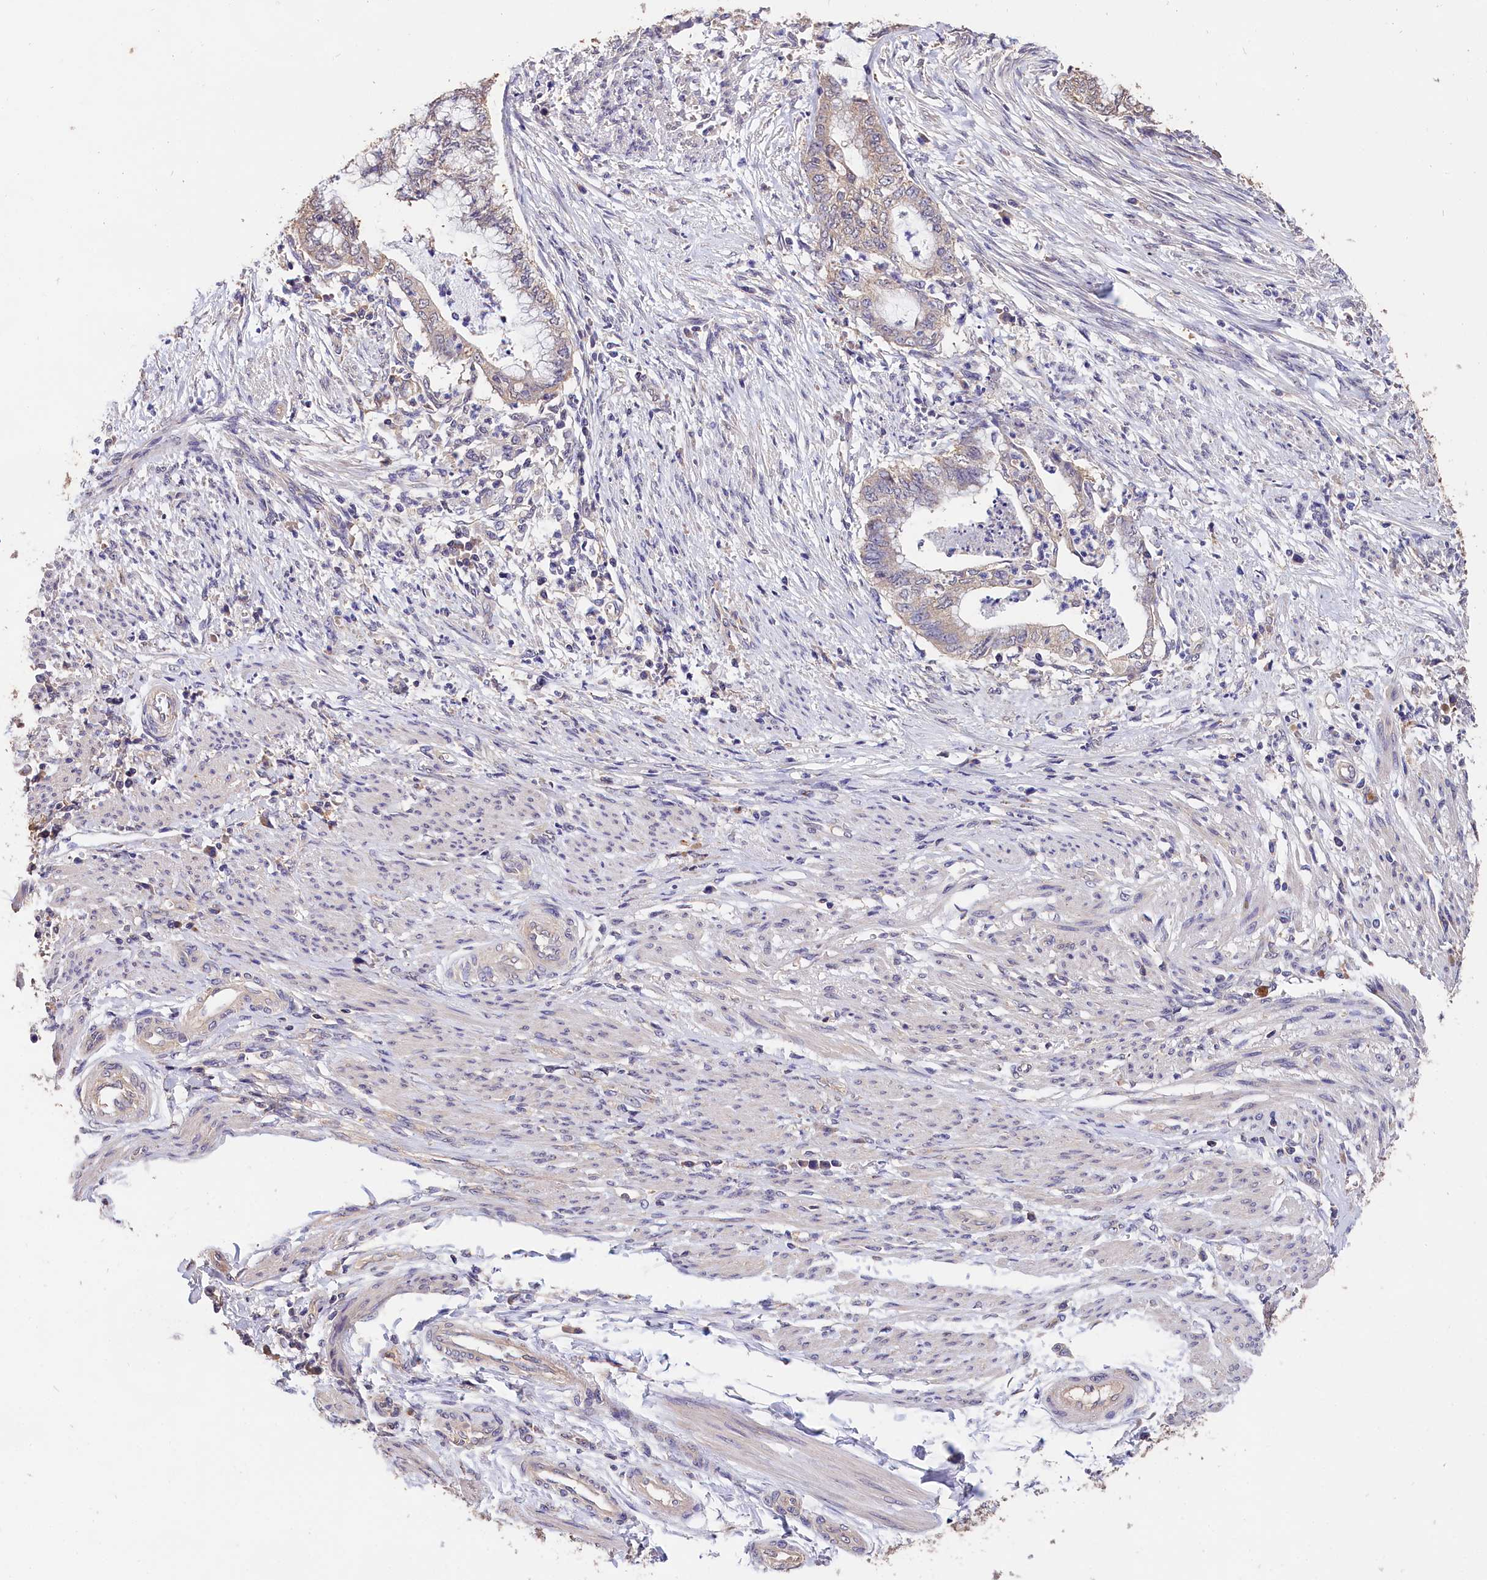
{"staining": {"intensity": "weak", "quantity": "<25%", "location": "cytoplasmic/membranous"}, "tissue": "endometrial cancer", "cell_type": "Tumor cells", "image_type": "cancer", "snomed": [{"axis": "morphology", "description": "Necrosis, NOS"}, {"axis": "morphology", "description": "Adenocarcinoma, NOS"}, {"axis": "topography", "description": "Endometrium"}], "caption": "IHC of human adenocarcinoma (endometrial) displays no expression in tumor cells.", "gene": "OAS3", "patient": {"sex": "female", "age": 79}}